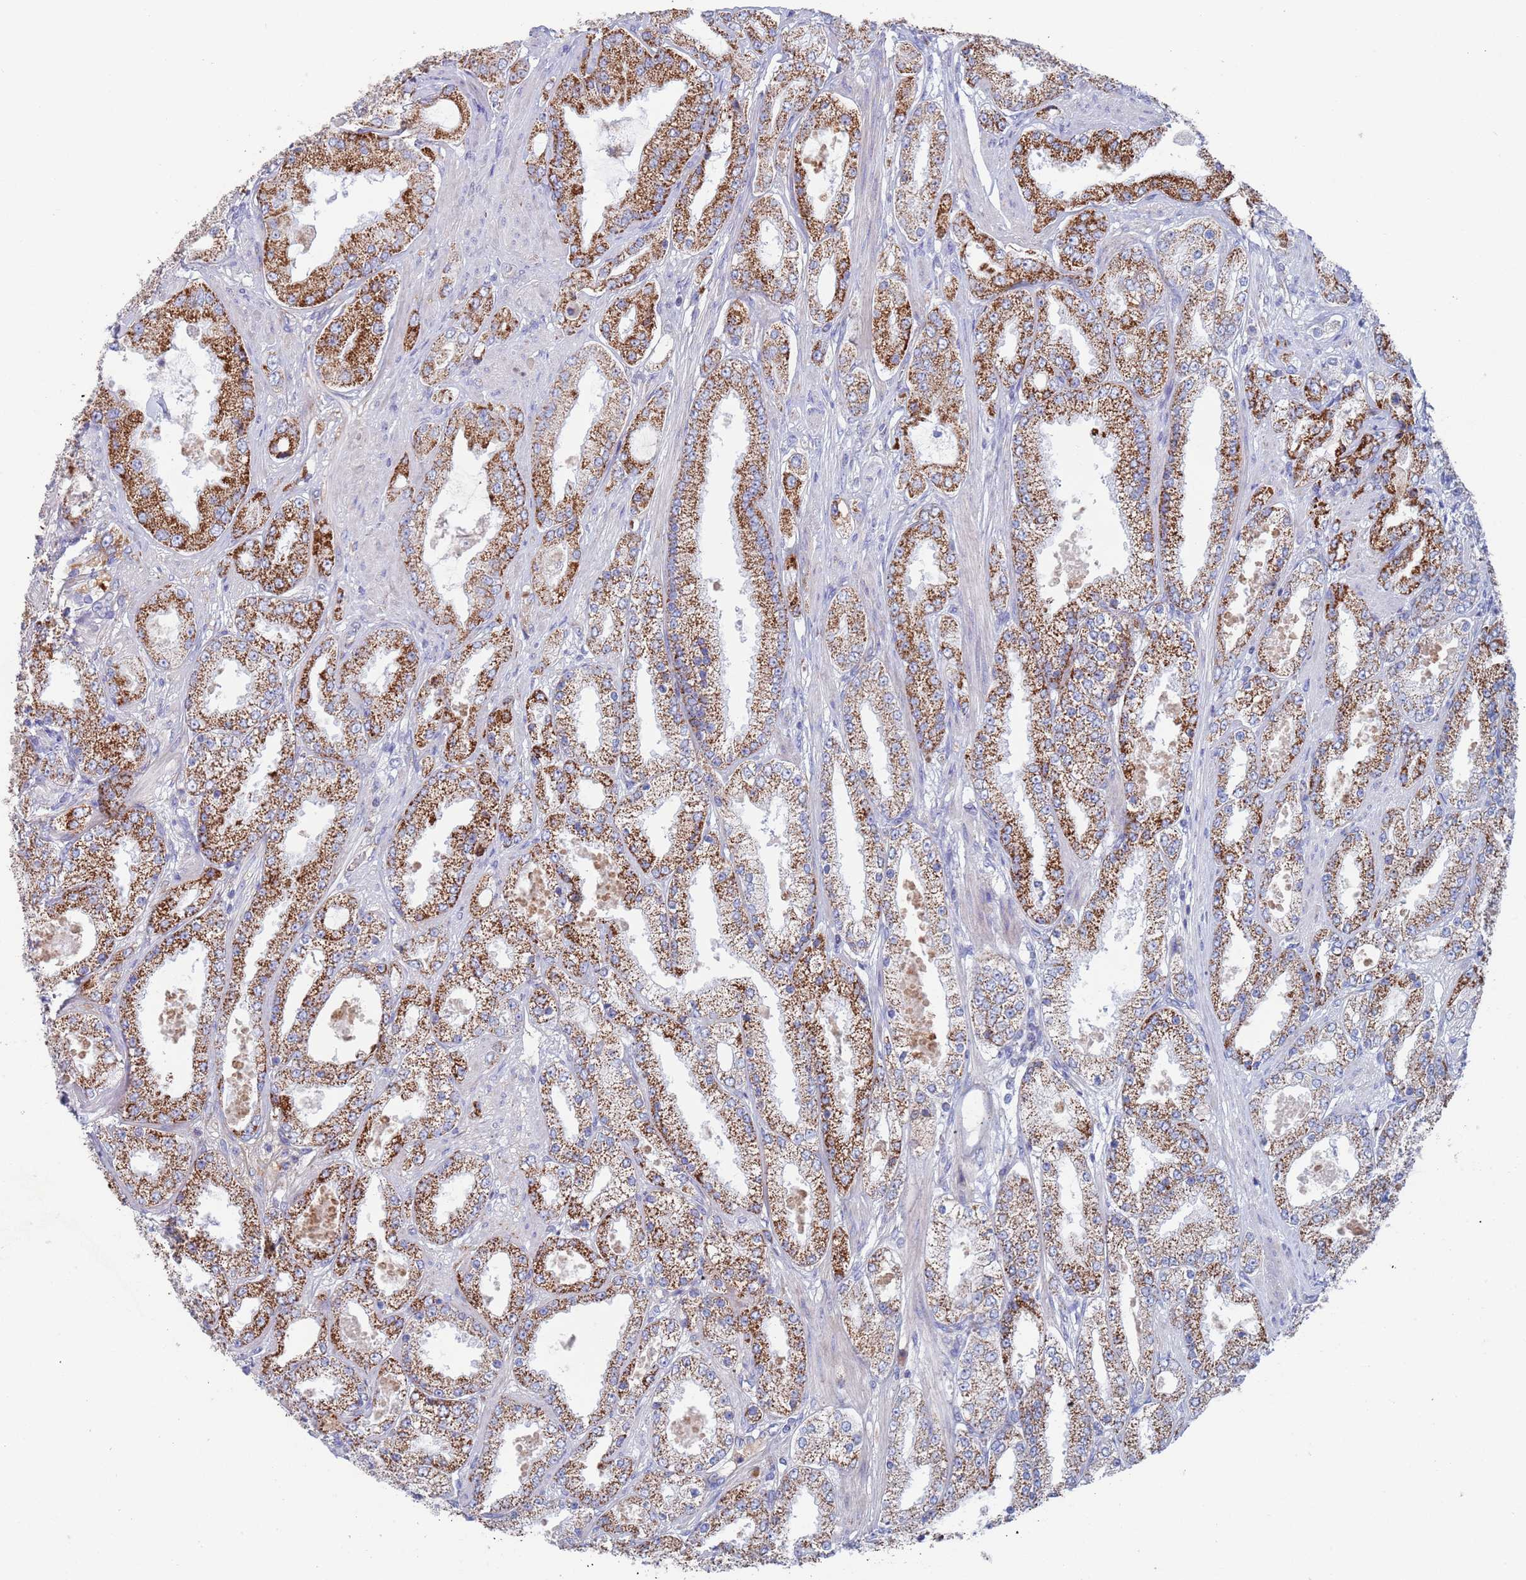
{"staining": {"intensity": "strong", "quantity": ">75%", "location": "cytoplasmic/membranous"}, "tissue": "prostate cancer", "cell_type": "Tumor cells", "image_type": "cancer", "snomed": [{"axis": "morphology", "description": "Adenocarcinoma, High grade"}, {"axis": "topography", "description": "Prostate"}], "caption": "A brown stain labels strong cytoplasmic/membranous staining of a protein in human prostate high-grade adenocarcinoma tumor cells.", "gene": "MRPL22", "patient": {"sex": "male", "age": 68}}